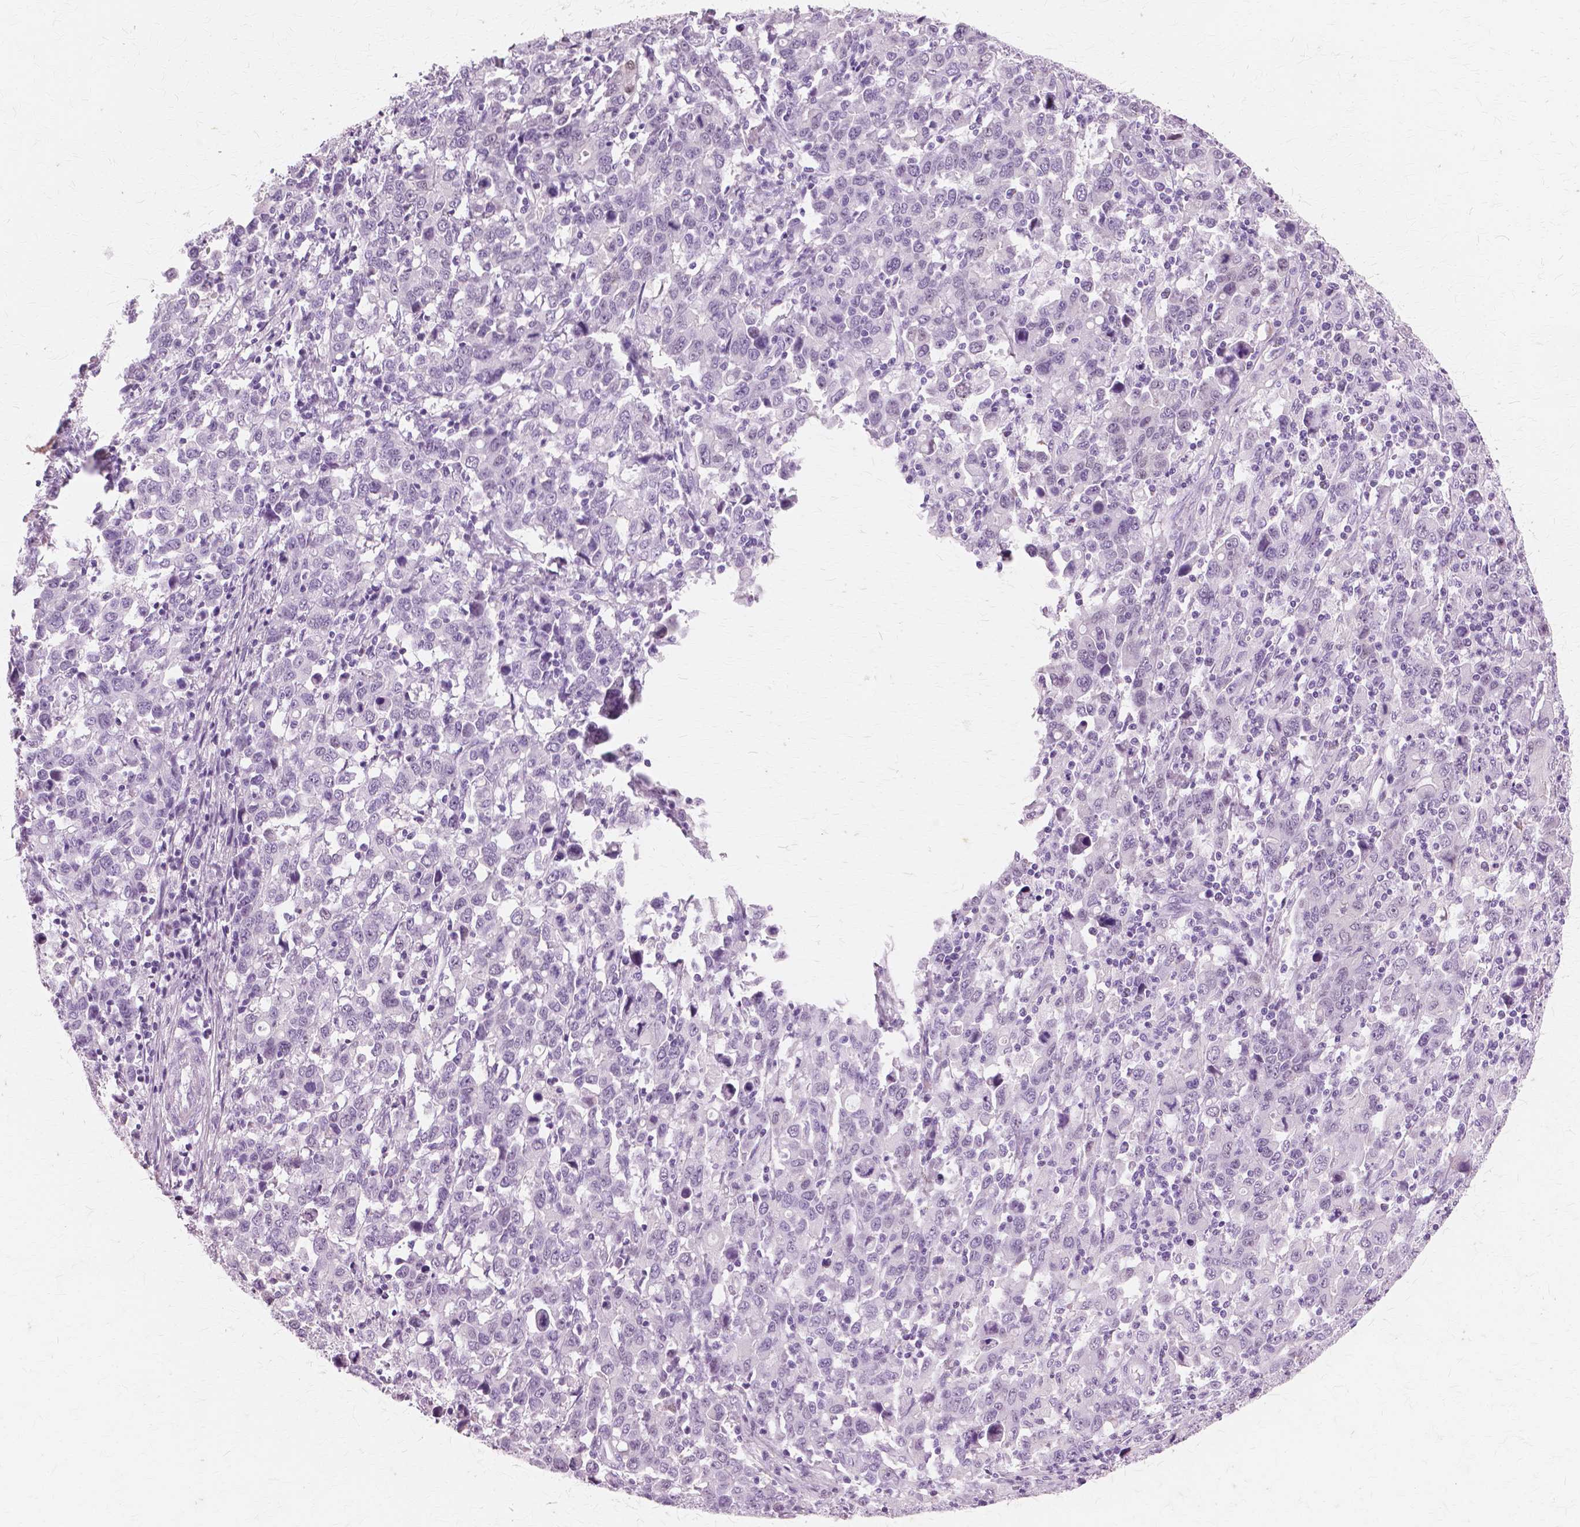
{"staining": {"intensity": "negative", "quantity": "none", "location": "none"}, "tissue": "stomach cancer", "cell_type": "Tumor cells", "image_type": "cancer", "snomed": [{"axis": "morphology", "description": "Adenocarcinoma, NOS"}, {"axis": "topography", "description": "Stomach, upper"}], "caption": "The immunohistochemistry photomicrograph has no significant expression in tumor cells of stomach adenocarcinoma tissue. (Brightfield microscopy of DAB (3,3'-diaminobenzidine) immunohistochemistry at high magnification).", "gene": "SFTPD", "patient": {"sex": "male", "age": 69}}